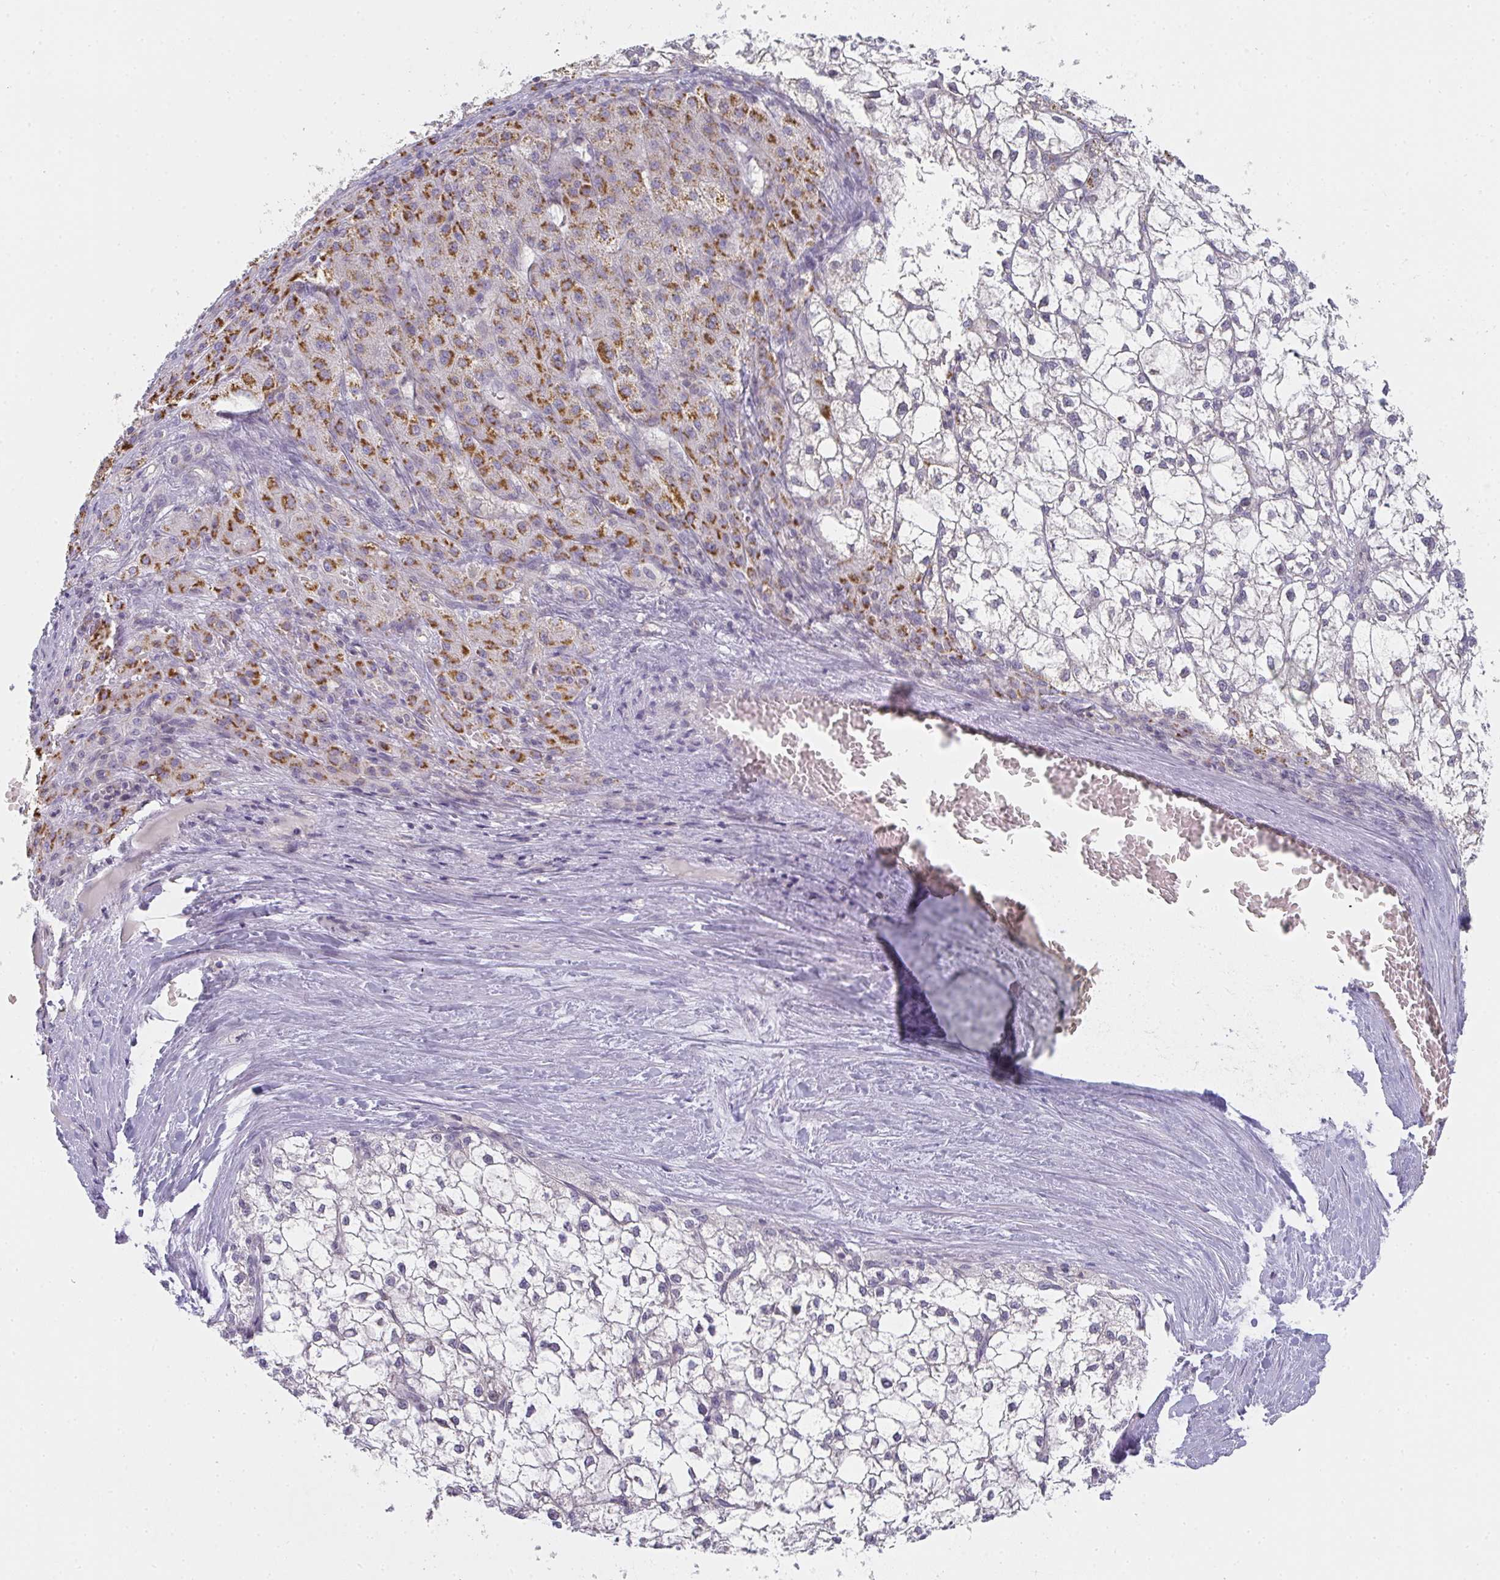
{"staining": {"intensity": "negative", "quantity": "none", "location": "none"}, "tissue": "liver cancer", "cell_type": "Tumor cells", "image_type": "cancer", "snomed": [{"axis": "morphology", "description": "Carcinoma, Hepatocellular, NOS"}, {"axis": "topography", "description": "Liver"}], "caption": "The immunohistochemistry histopathology image has no significant expression in tumor cells of hepatocellular carcinoma (liver) tissue.", "gene": "GSDMB", "patient": {"sex": "female", "age": 43}}